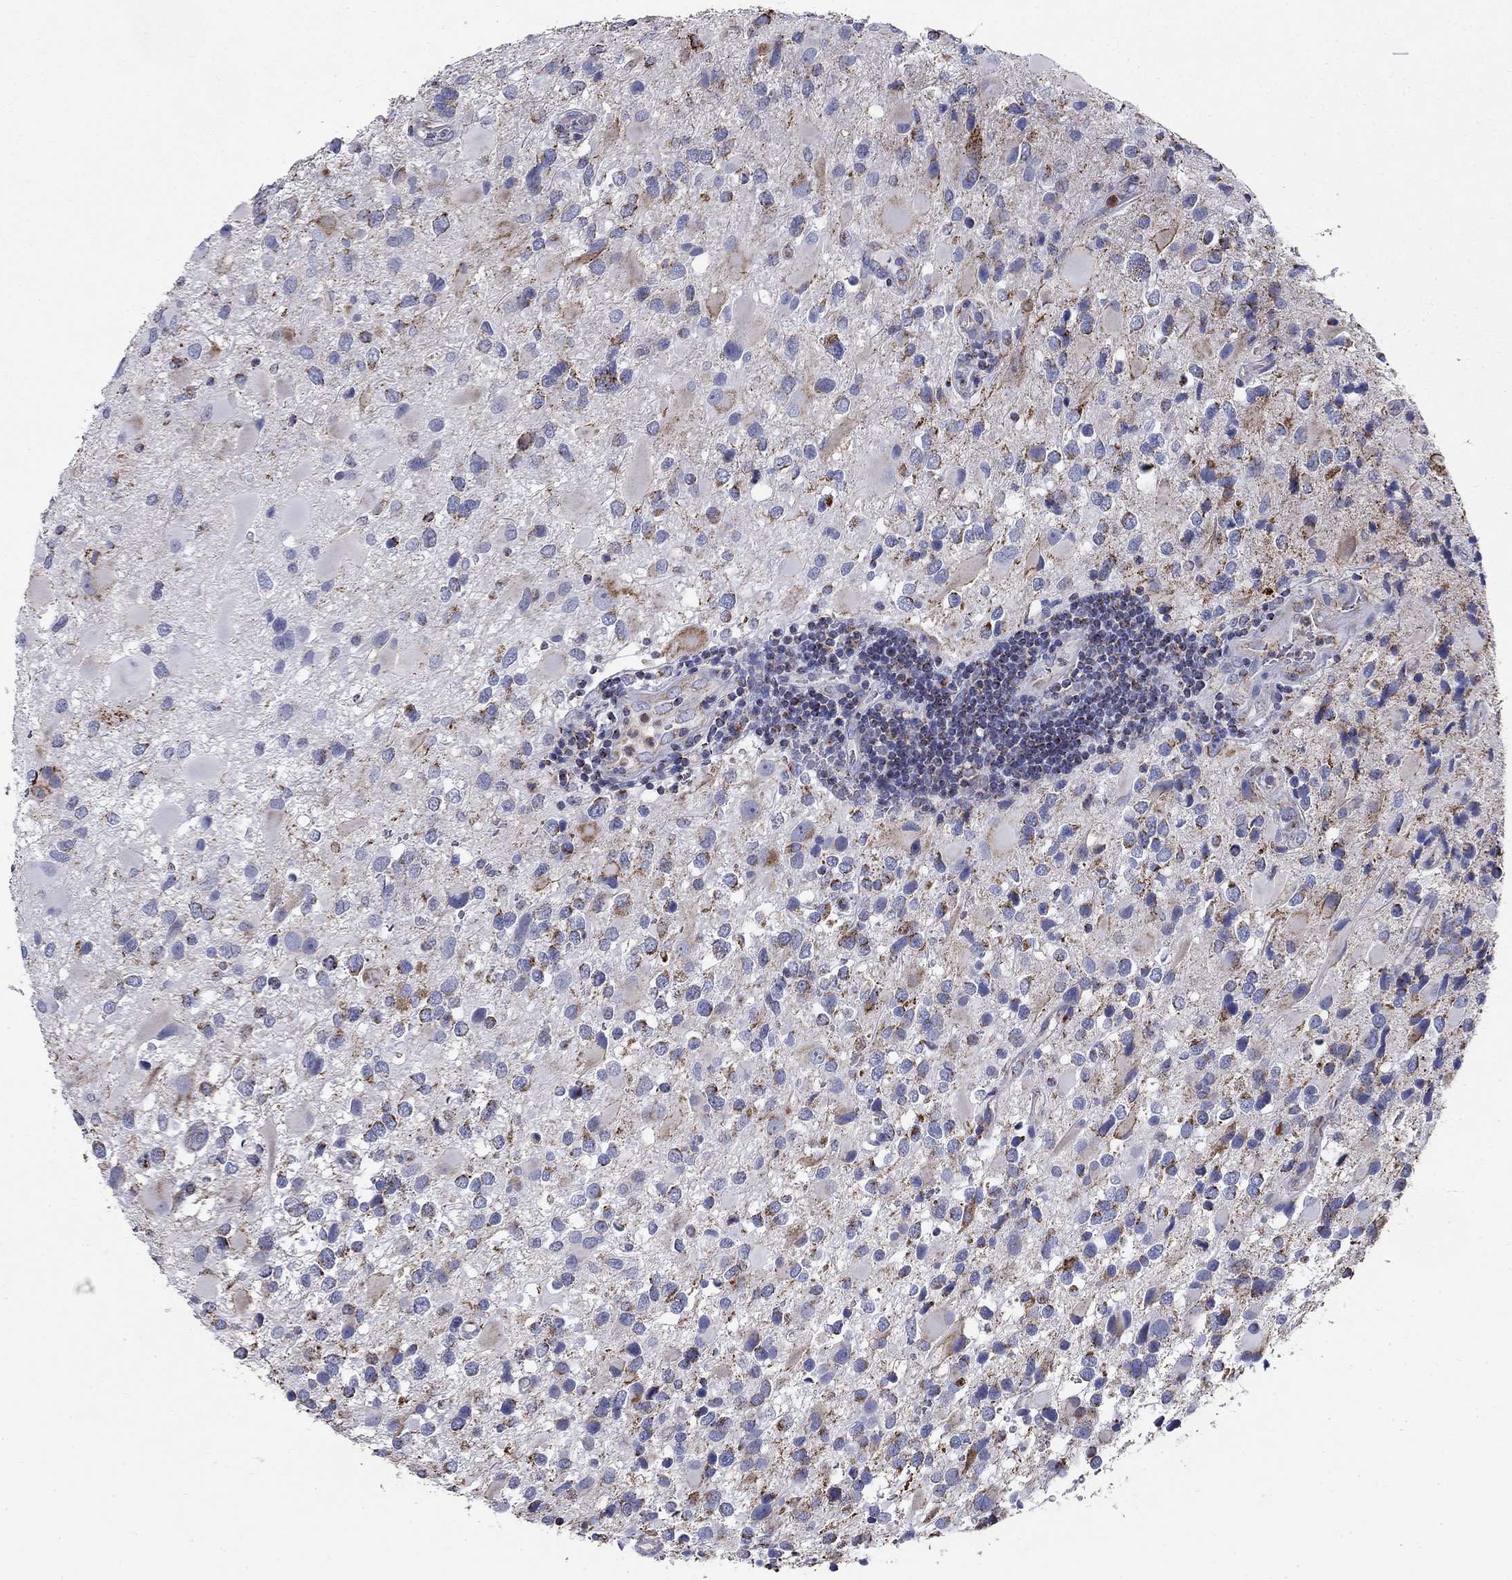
{"staining": {"intensity": "moderate", "quantity": "25%-75%", "location": "cytoplasmic/membranous"}, "tissue": "glioma", "cell_type": "Tumor cells", "image_type": "cancer", "snomed": [{"axis": "morphology", "description": "Glioma, malignant, Low grade"}, {"axis": "topography", "description": "Brain"}], "caption": "A photomicrograph showing moderate cytoplasmic/membranous expression in approximately 25%-75% of tumor cells in malignant low-grade glioma, as visualized by brown immunohistochemical staining.", "gene": "NDUFA4L2", "patient": {"sex": "female", "age": 32}}